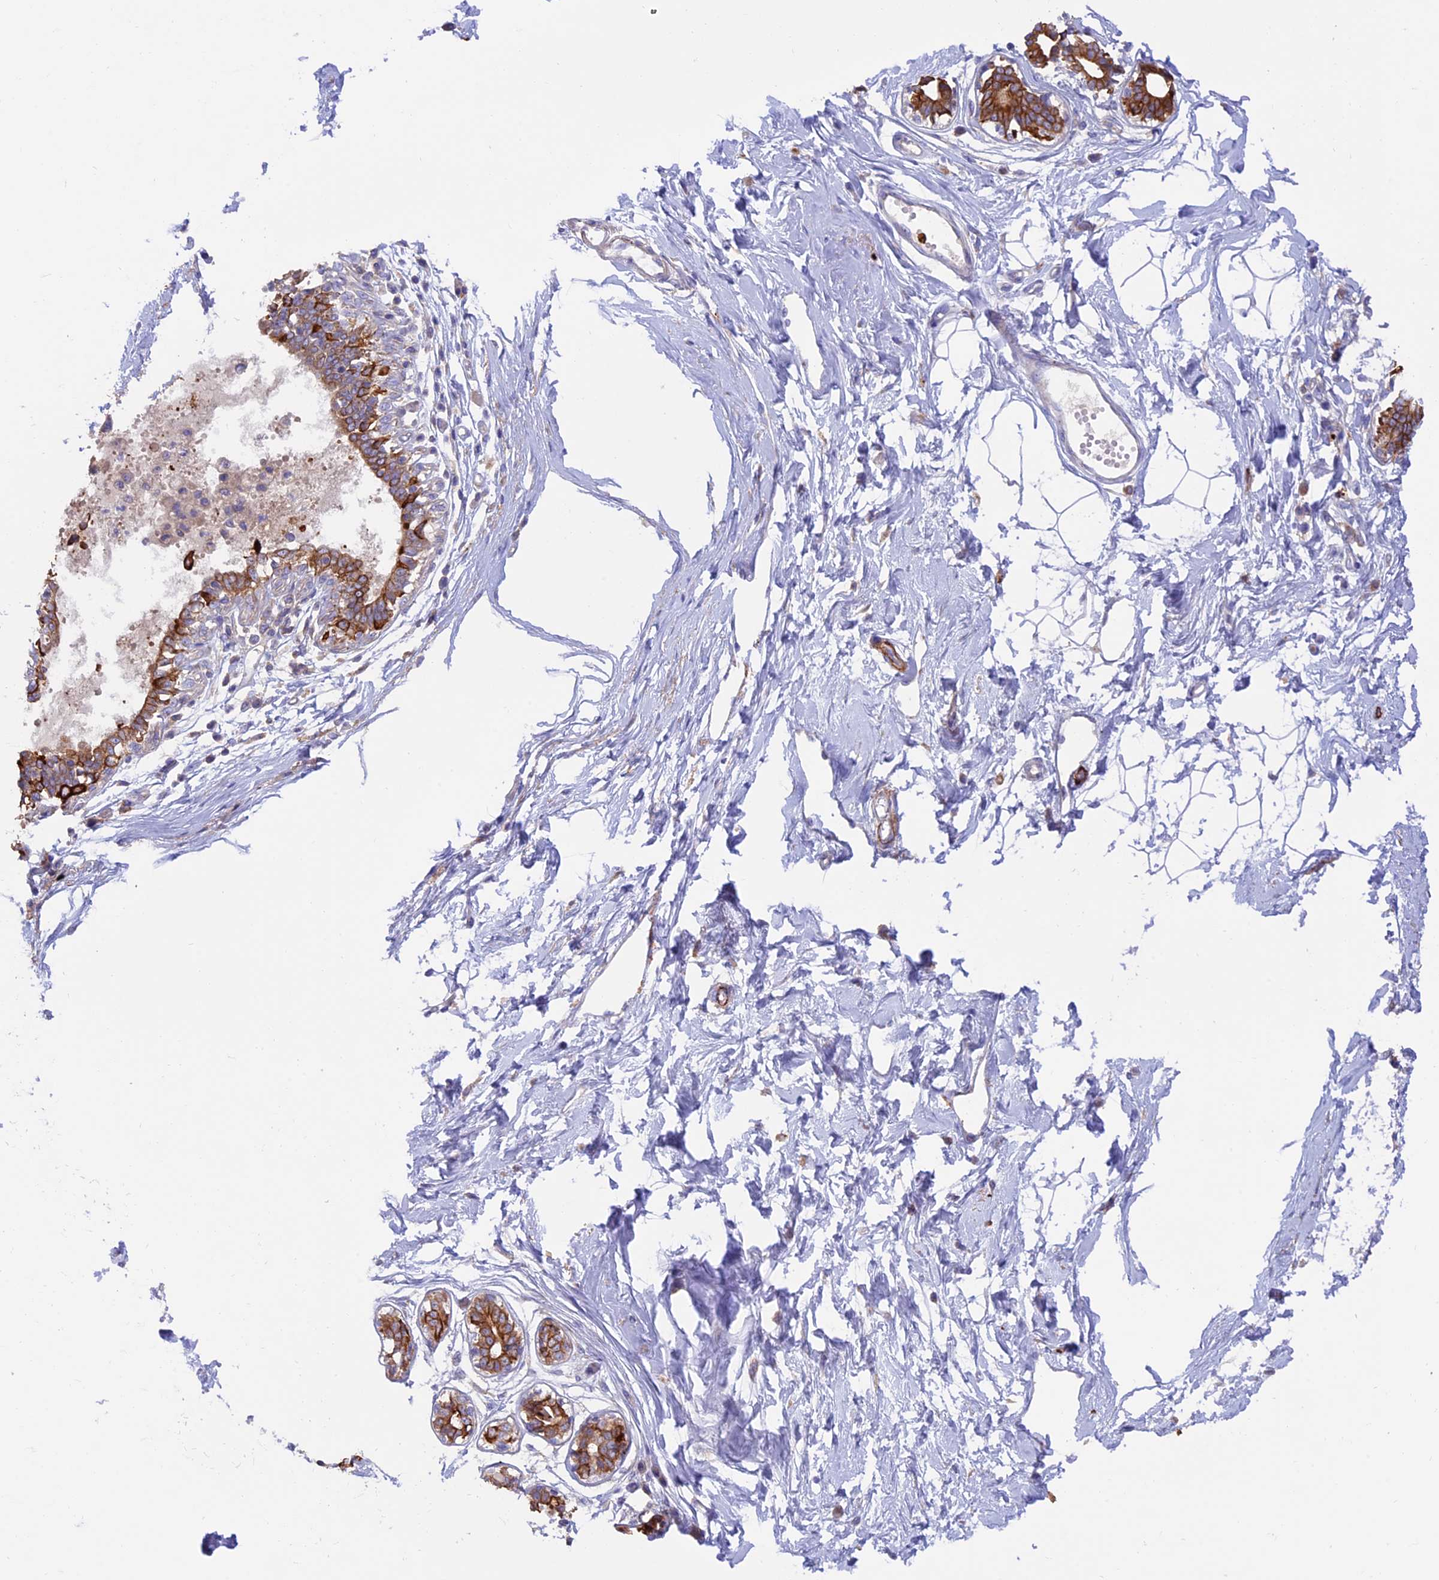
{"staining": {"intensity": "negative", "quantity": "none", "location": "none"}, "tissue": "breast", "cell_type": "Adipocytes", "image_type": "normal", "snomed": [{"axis": "morphology", "description": "Normal tissue, NOS"}, {"axis": "topography", "description": "Breast"}], "caption": "The photomicrograph reveals no significant staining in adipocytes of breast.", "gene": "PTPN9", "patient": {"sex": "female", "age": 45}}